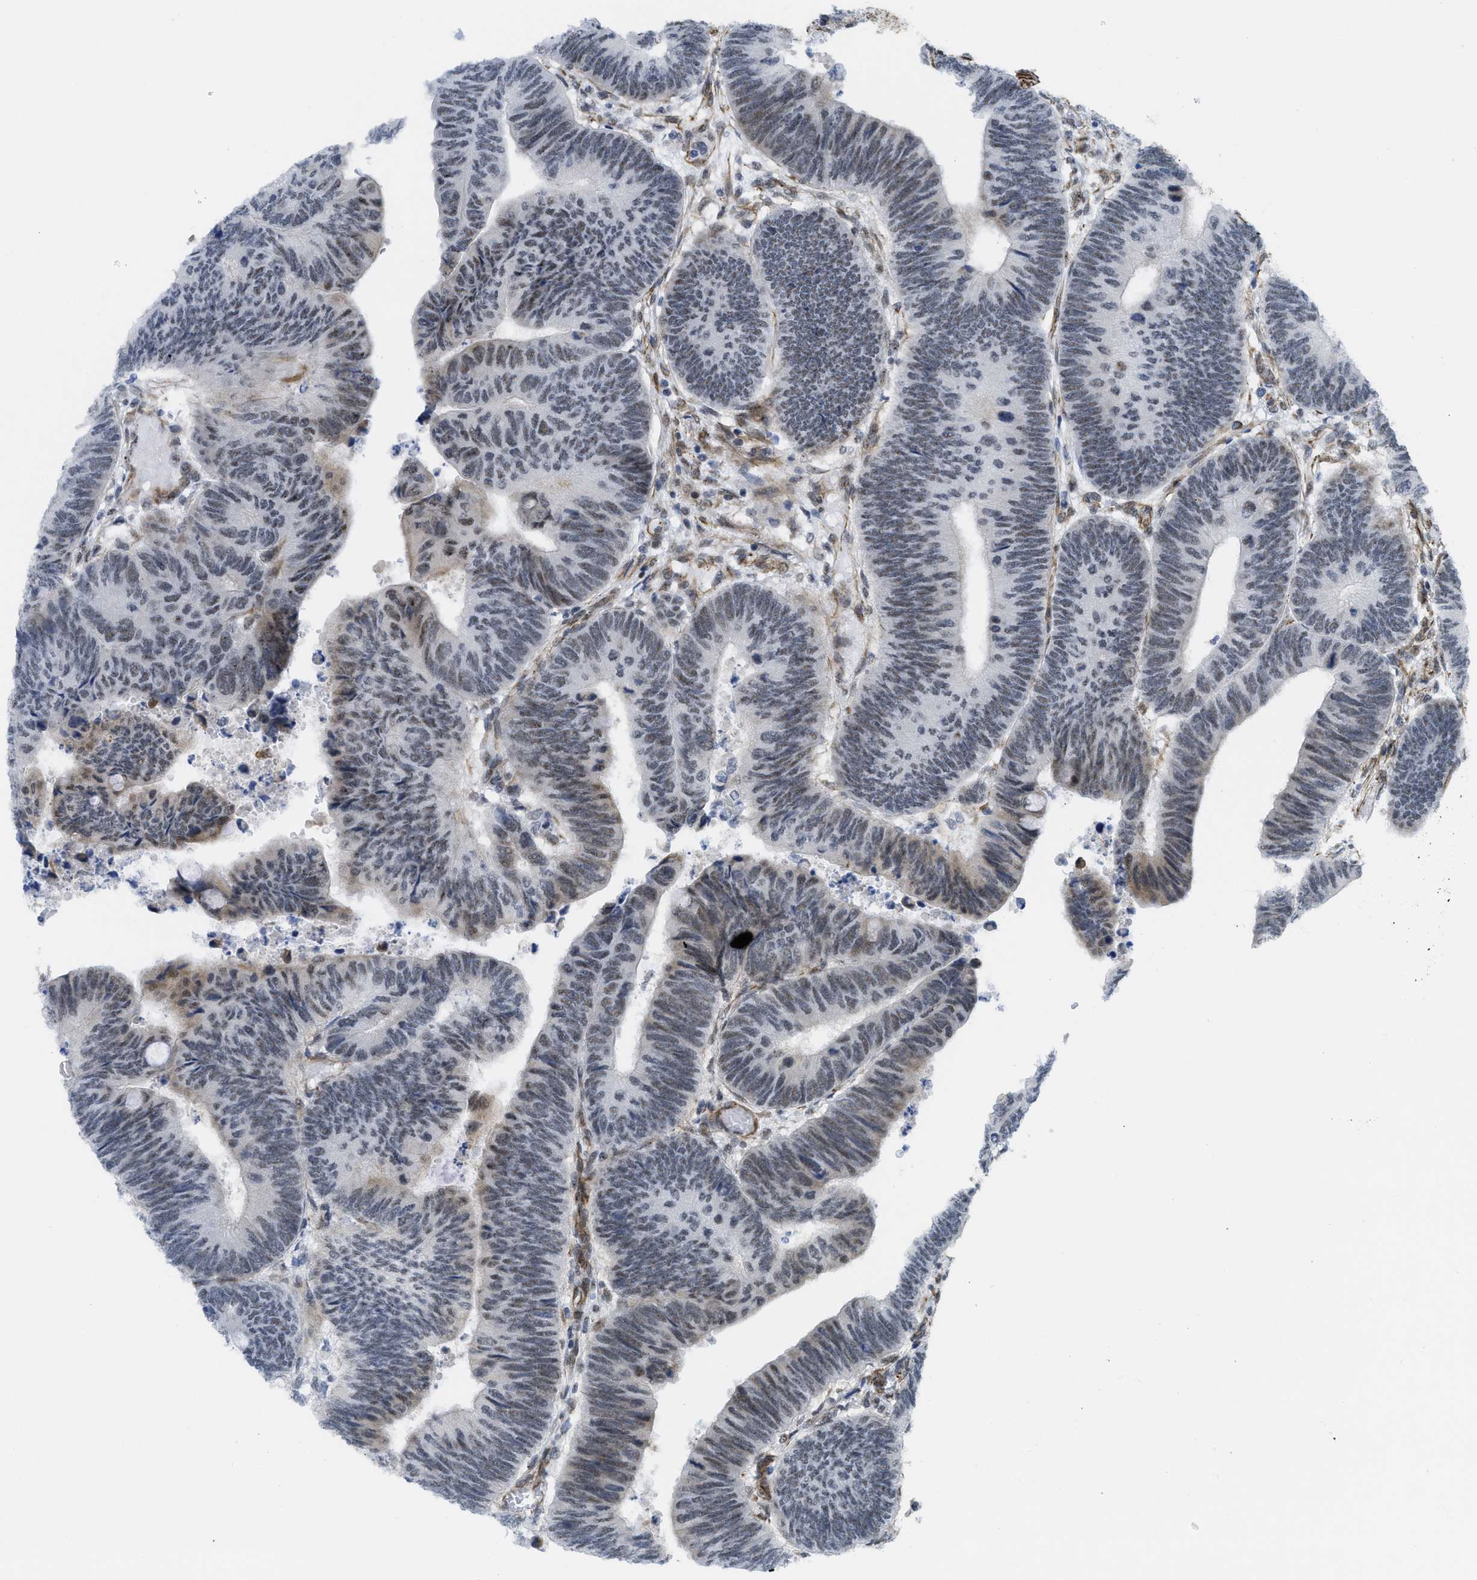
{"staining": {"intensity": "weak", "quantity": "25%-75%", "location": "nuclear"}, "tissue": "colorectal cancer", "cell_type": "Tumor cells", "image_type": "cancer", "snomed": [{"axis": "morphology", "description": "Normal tissue, NOS"}, {"axis": "morphology", "description": "Adenocarcinoma, NOS"}, {"axis": "topography", "description": "Rectum"}, {"axis": "topography", "description": "Peripheral nerve tissue"}], "caption": "Immunohistochemical staining of colorectal cancer (adenocarcinoma) shows low levels of weak nuclear expression in approximately 25%-75% of tumor cells.", "gene": "LRRC8B", "patient": {"sex": "male", "age": 92}}